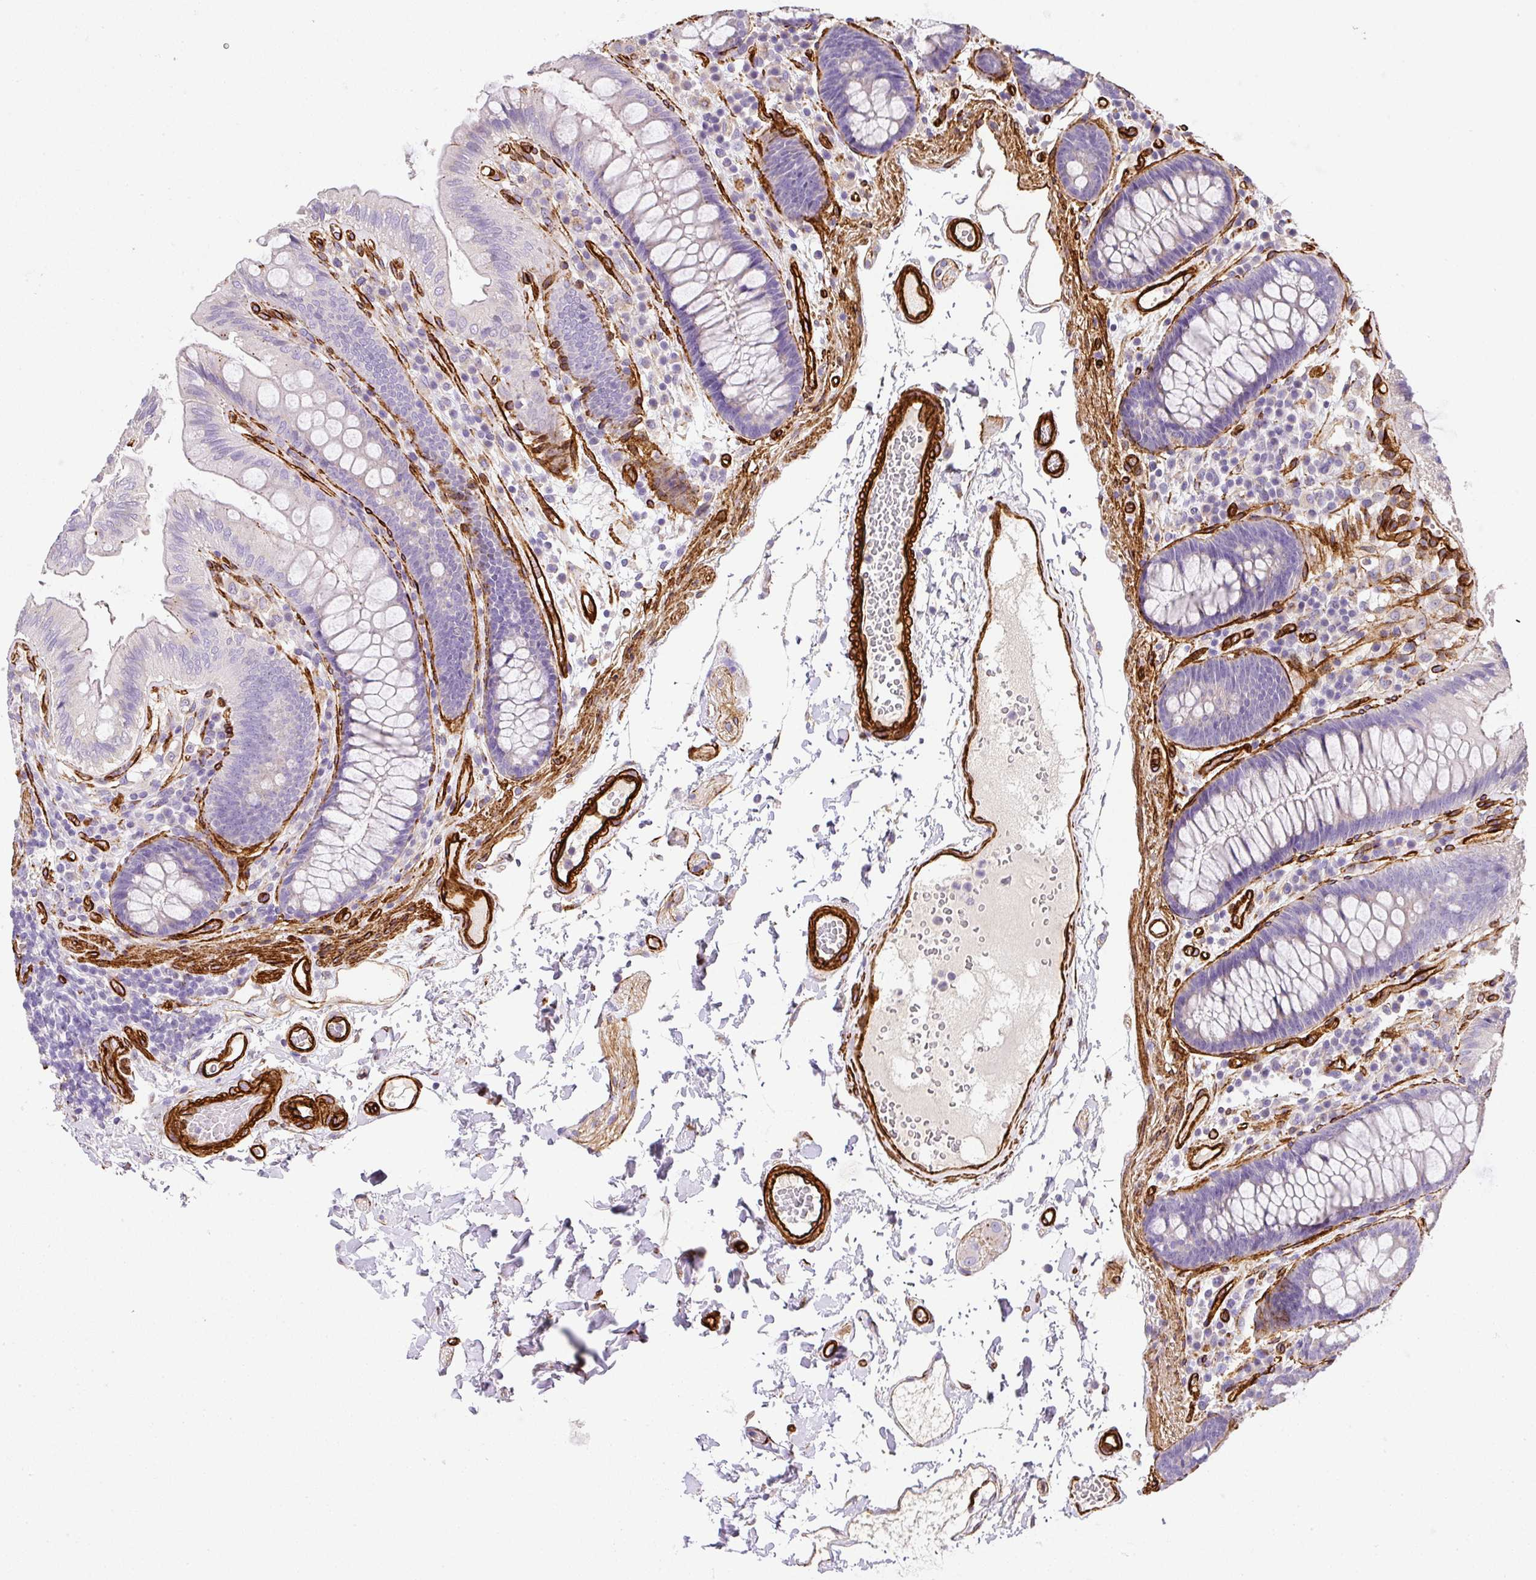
{"staining": {"intensity": "strong", "quantity": ">75%", "location": "cytoplasmic/membranous"}, "tissue": "colon", "cell_type": "Endothelial cells", "image_type": "normal", "snomed": [{"axis": "morphology", "description": "Normal tissue, NOS"}, {"axis": "topography", "description": "Colon"}], "caption": "A micrograph showing strong cytoplasmic/membranous positivity in approximately >75% of endothelial cells in normal colon, as visualized by brown immunohistochemical staining.", "gene": "SLC25A17", "patient": {"sex": "male", "age": 84}}